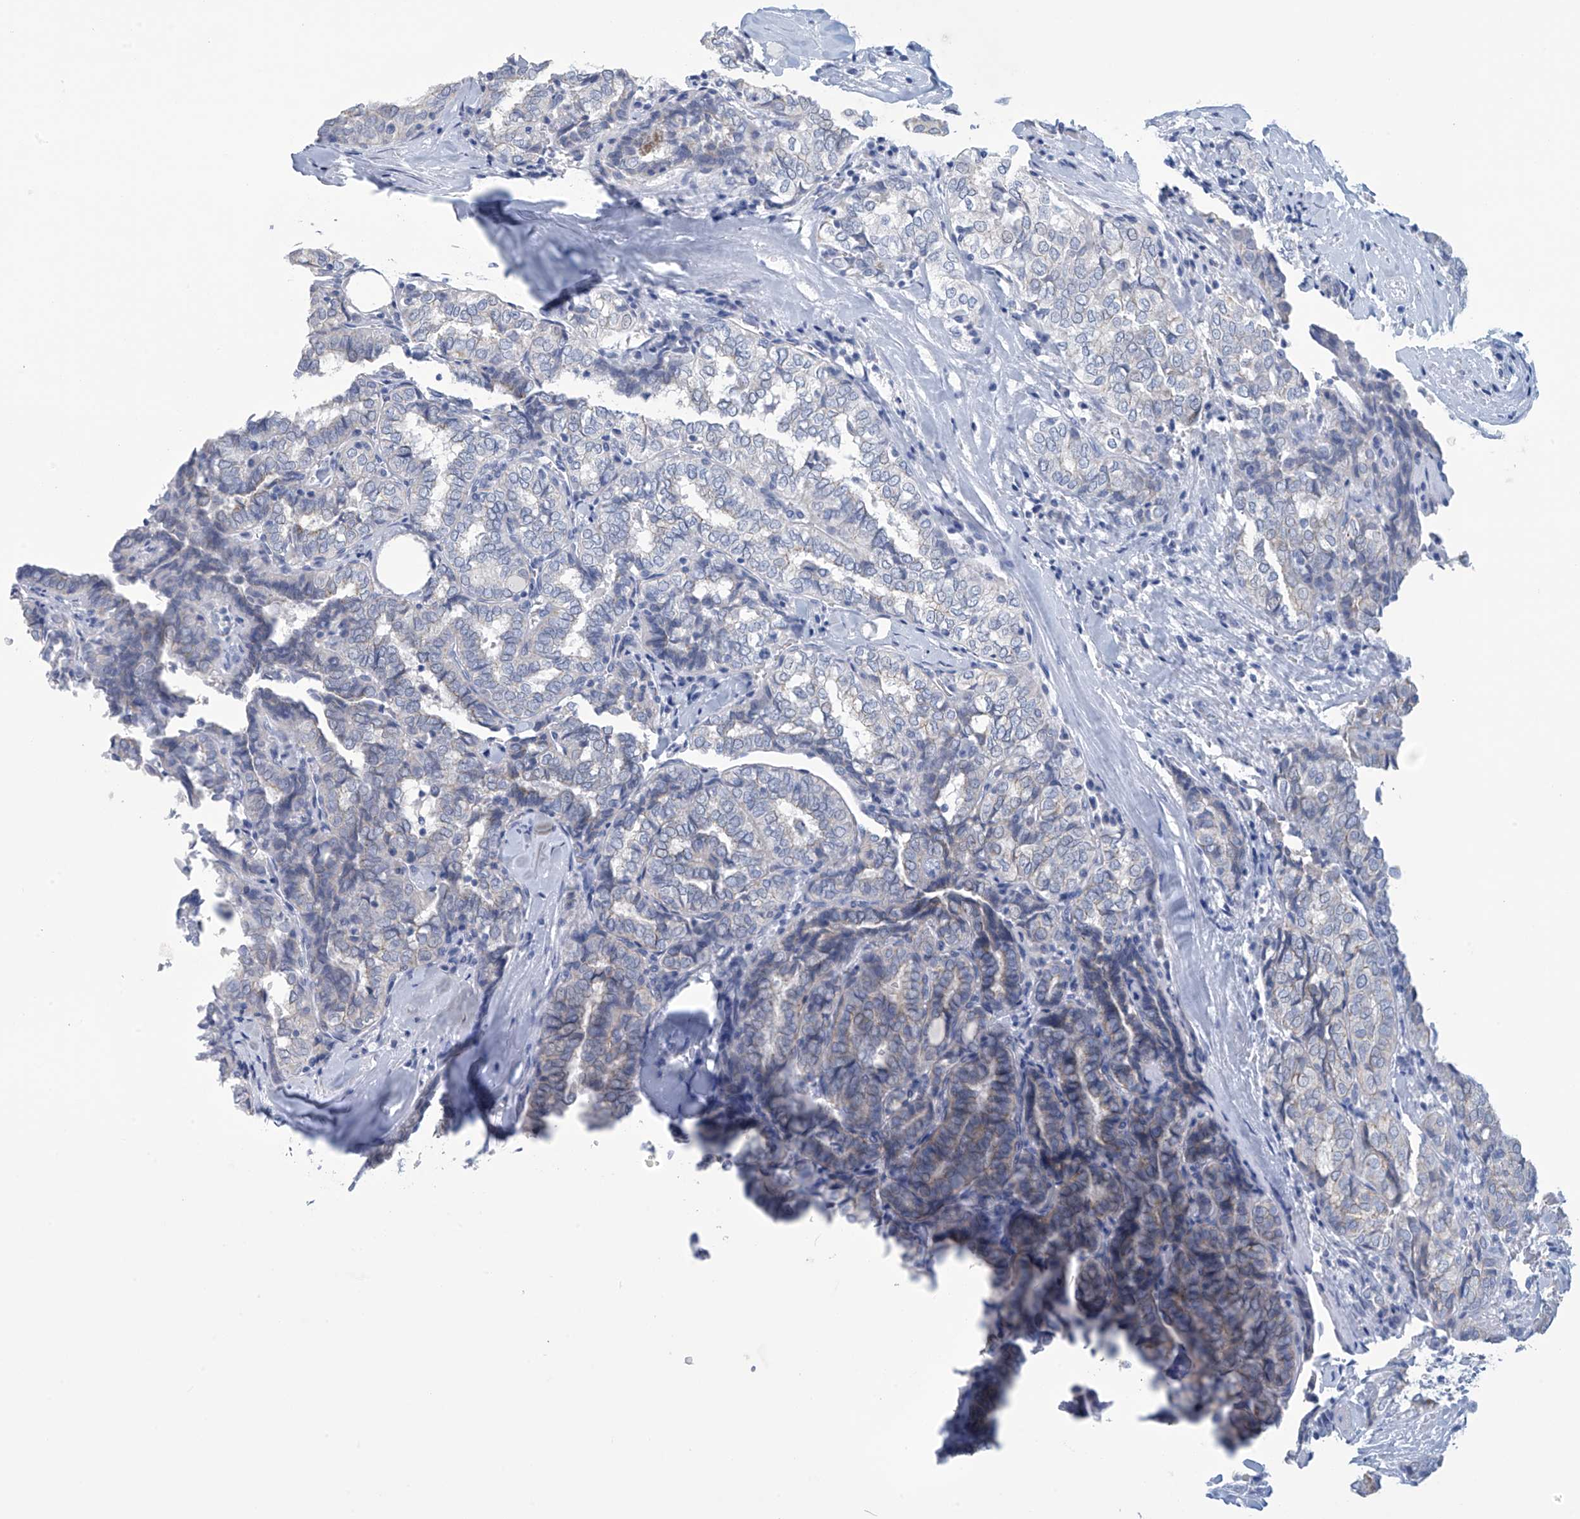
{"staining": {"intensity": "negative", "quantity": "none", "location": "none"}, "tissue": "thyroid cancer", "cell_type": "Tumor cells", "image_type": "cancer", "snomed": [{"axis": "morphology", "description": "Normal tissue, NOS"}, {"axis": "morphology", "description": "Papillary adenocarcinoma, NOS"}, {"axis": "topography", "description": "Thyroid gland"}], "caption": "The micrograph demonstrates no significant staining in tumor cells of thyroid cancer. (DAB (3,3'-diaminobenzidine) IHC visualized using brightfield microscopy, high magnification).", "gene": "DSP", "patient": {"sex": "female", "age": 30}}